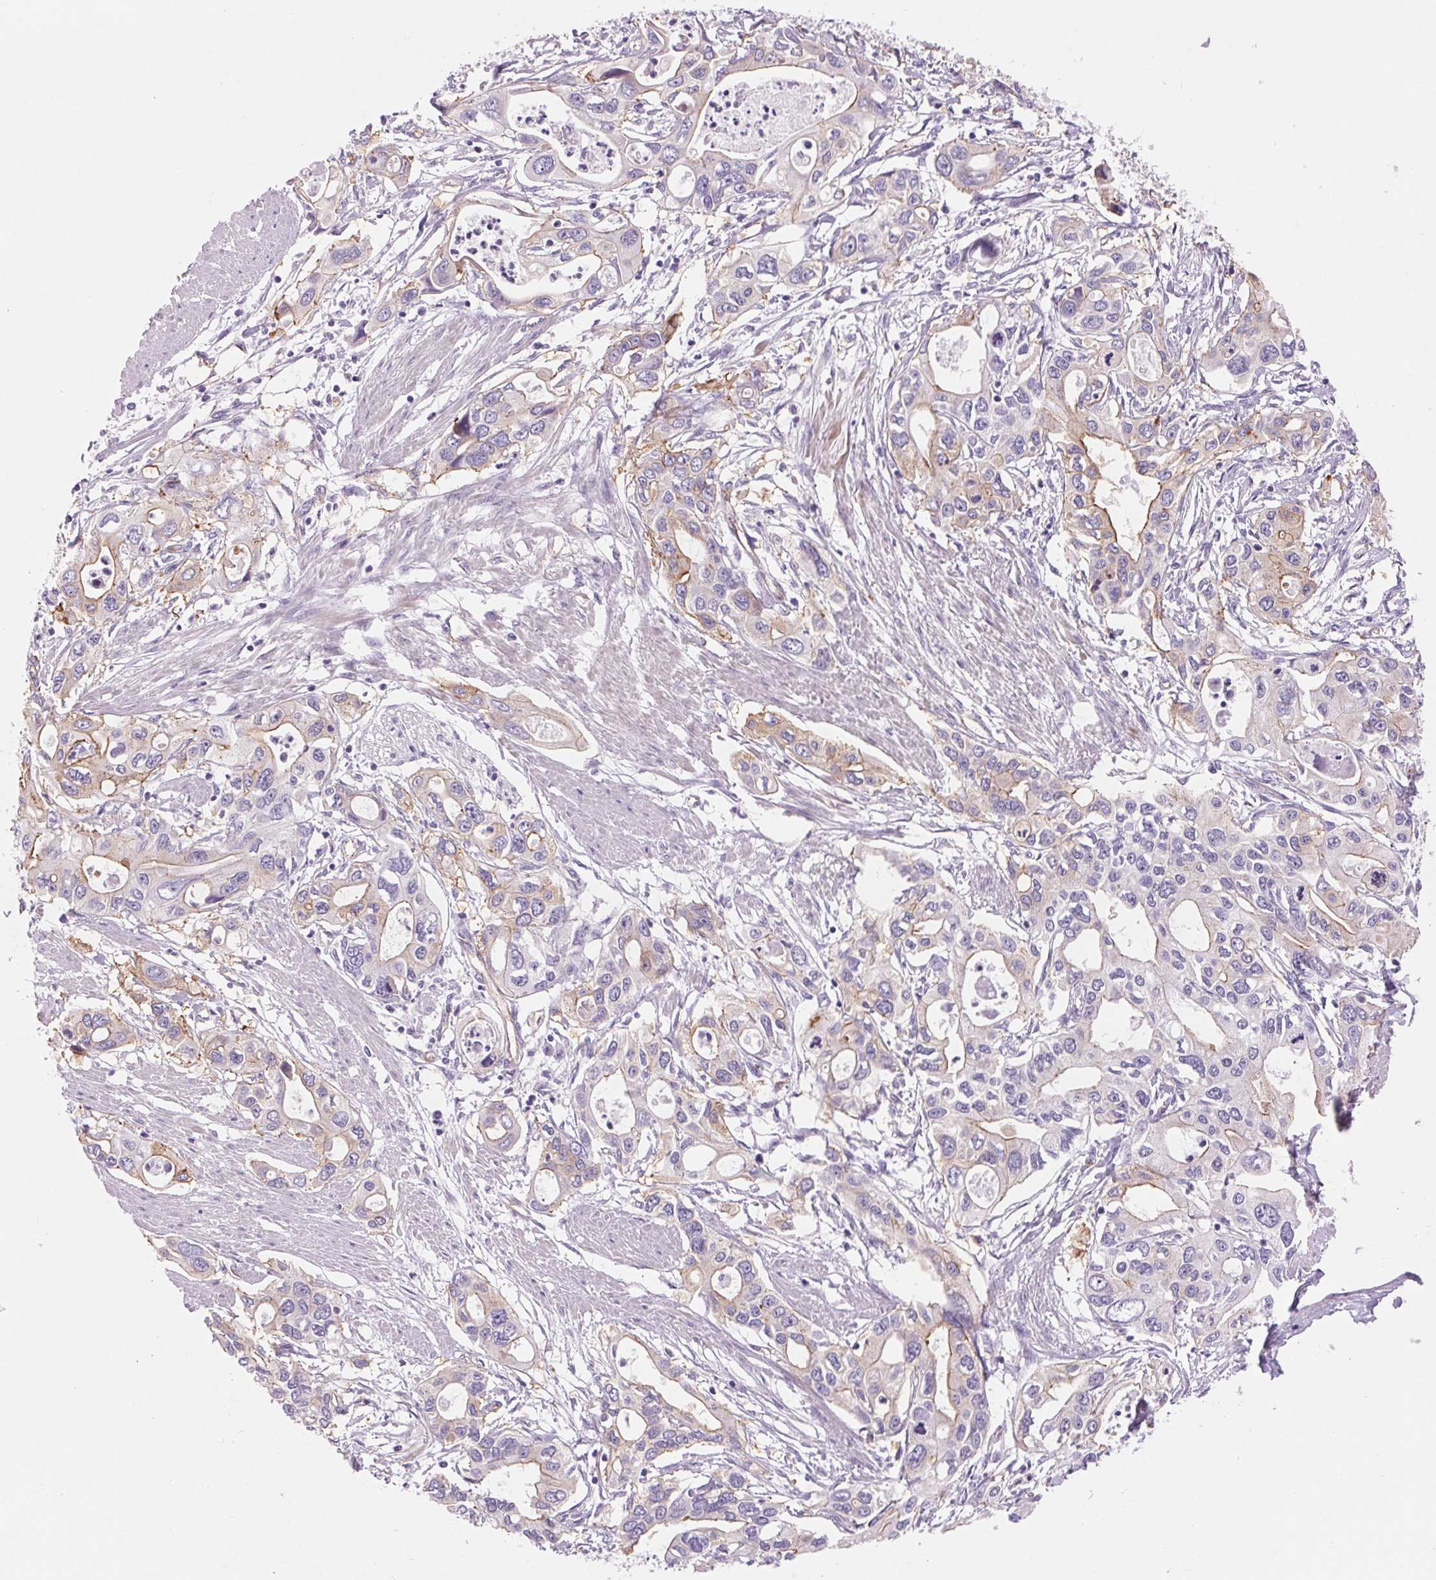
{"staining": {"intensity": "weak", "quantity": "<25%", "location": "cytoplasmic/membranous"}, "tissue": "pancreatic cancer", "cell_type": "Tumor cells", "image_type": "cancer", "snomed": [{"axis": "morphology", "description": "Adenocarcinoma, NOS"}, {"axis": "topography", "description": "Pancreas"}], "caption": "Immunohistochemistry (IHC) photomicrograph of neoplastic tissue: pancreatic adenocarcinoma stained with DAB shows no significant protein expression in tumor cells.", "gene": "DIXDC1", "patient": {"sex": "male", "age": 60}}